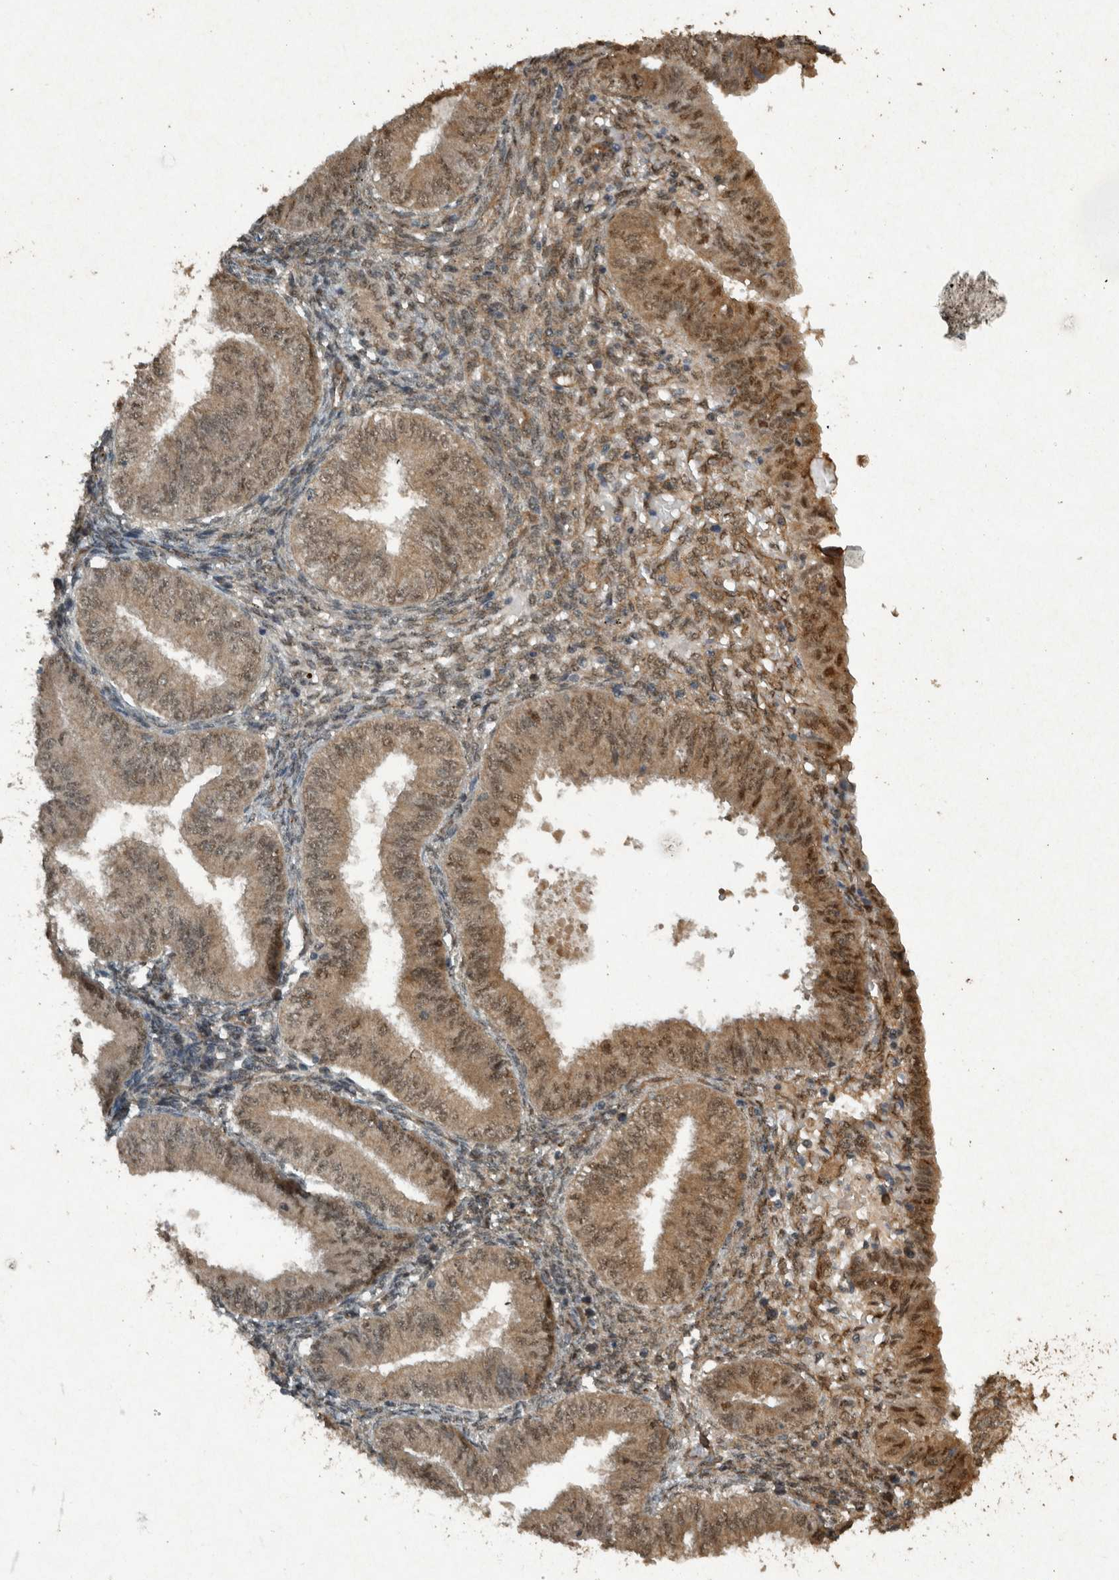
{"staining": {"intensity": "moderate", "quantity": "25%-75%", "location": "cytoplasmic/membranous,nuclear"}, "tissue": "endometrial cancer", "cell_type": "Tumor cells", "image_type": "cancer", "snomed": [{"axis": "morphology", "description": "Normal tissue, NOS"}, {"axis": "morphology", "description": "Adenocarcinoma, NOS"}, {"axis": "topography", "description": "Endometrium"}], "caption": "Moderate cytoplasmic/membranous and nuclear staining is present in approximately 25%-75% of tumor cells in adenocarcinoma (endometrial). (Stains: DAB in brown, nuclei in blue, Microscopy: brightfield microscopy at high magnification).", "gene": "ARHGEF12", "patient": {"sex": "female", "age": 53}}